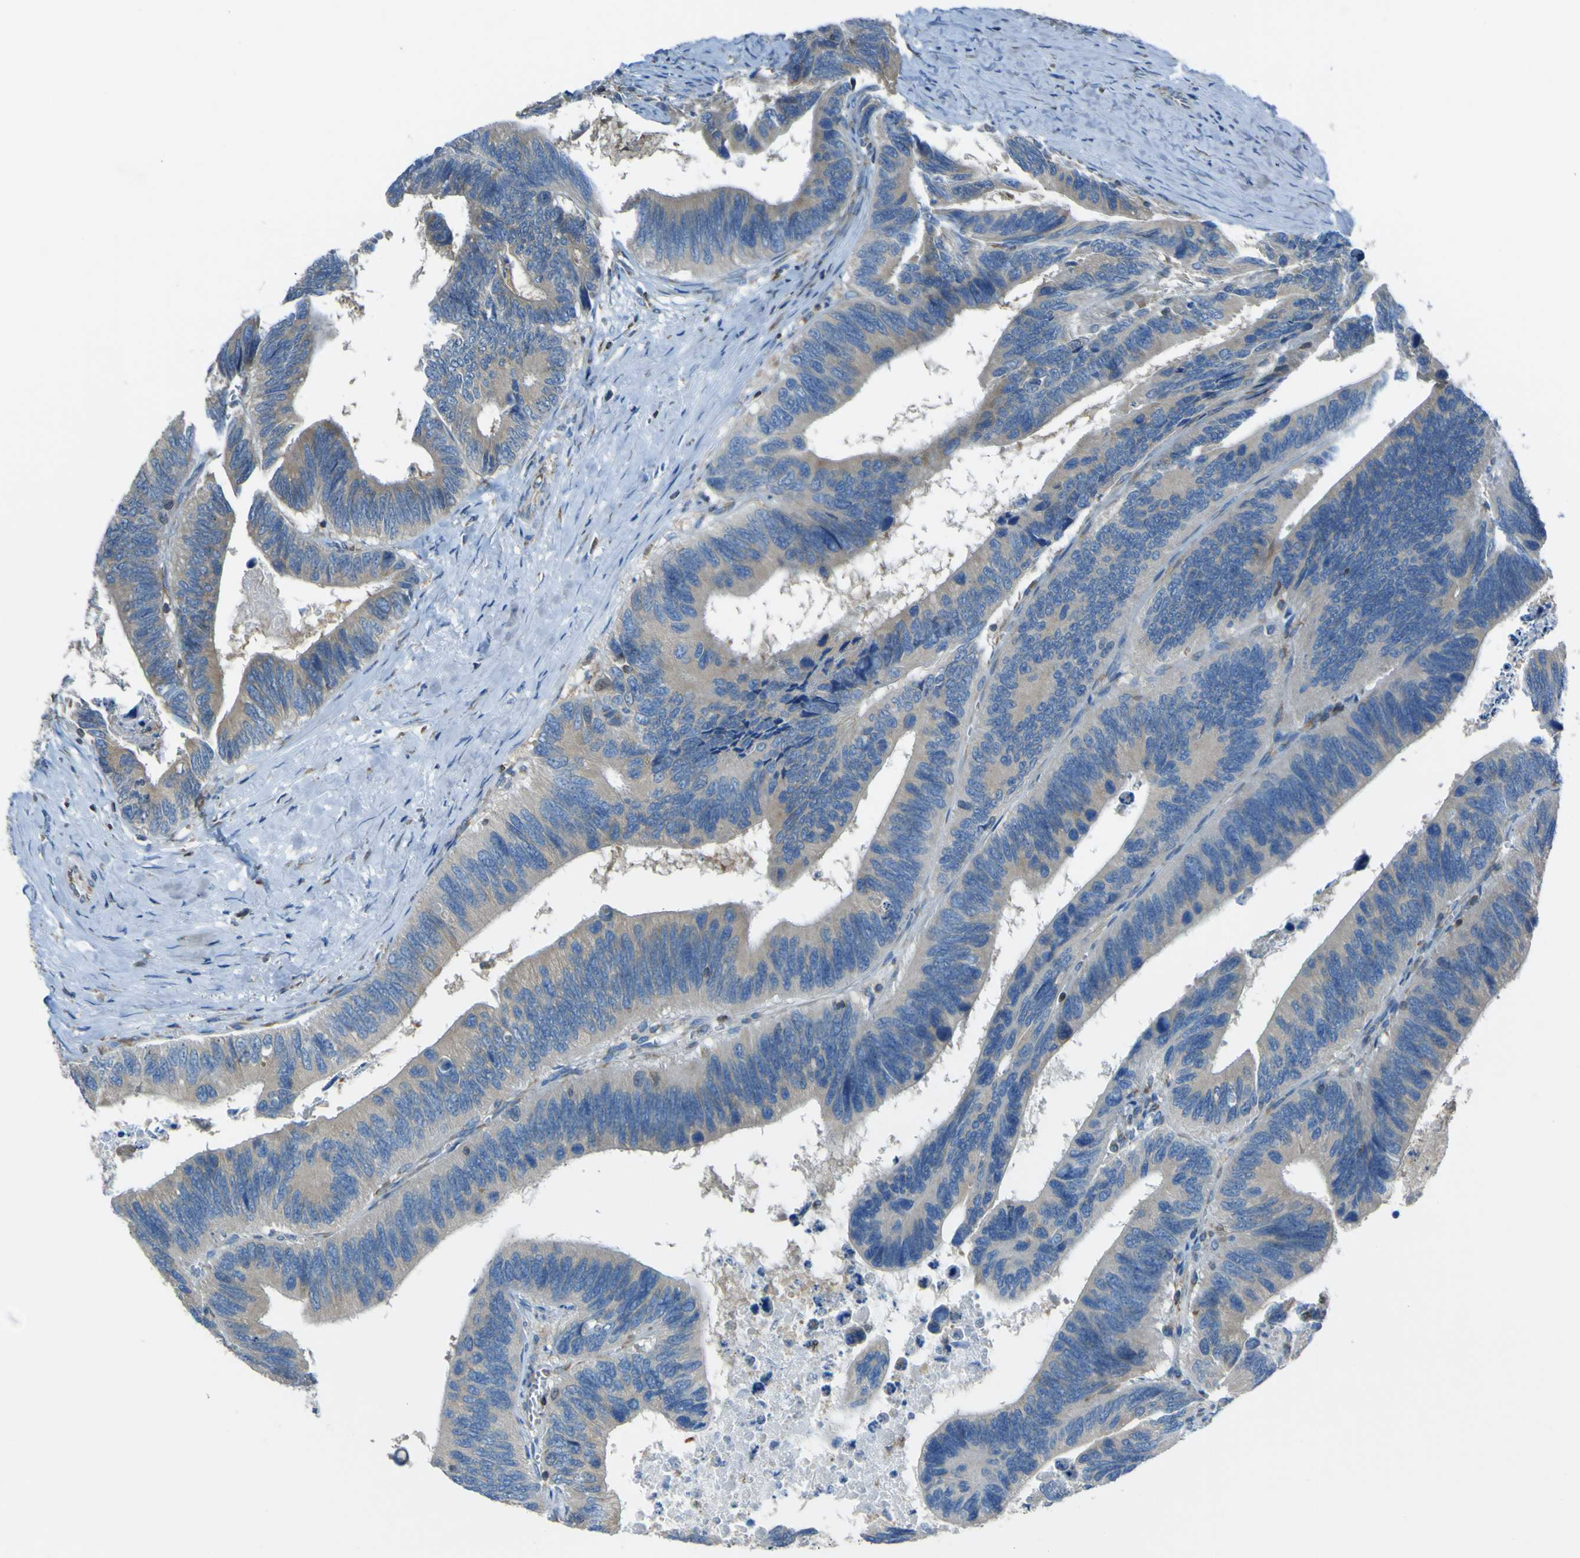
{"staining": {"intensity": "weak", "quantity": ">75%", "location": "cytoplasmic/membranous"}, "tissue": "colorectal cancer", "cell_type": "Tumor cells", "image_type": "cancer", "snomed": [{"axis": "morphology", "description": "Adenocarcinoma, NOS"}, {"axis": "topography", "description": "Colon"}], "caption": "Tumor cells show weak cytoplasmic/membranous positivity in approximately >75% of cells in colorectal adenocarcinoma.", "gene": "STIM1", "patient": {"sex": "male", "age": 72}}